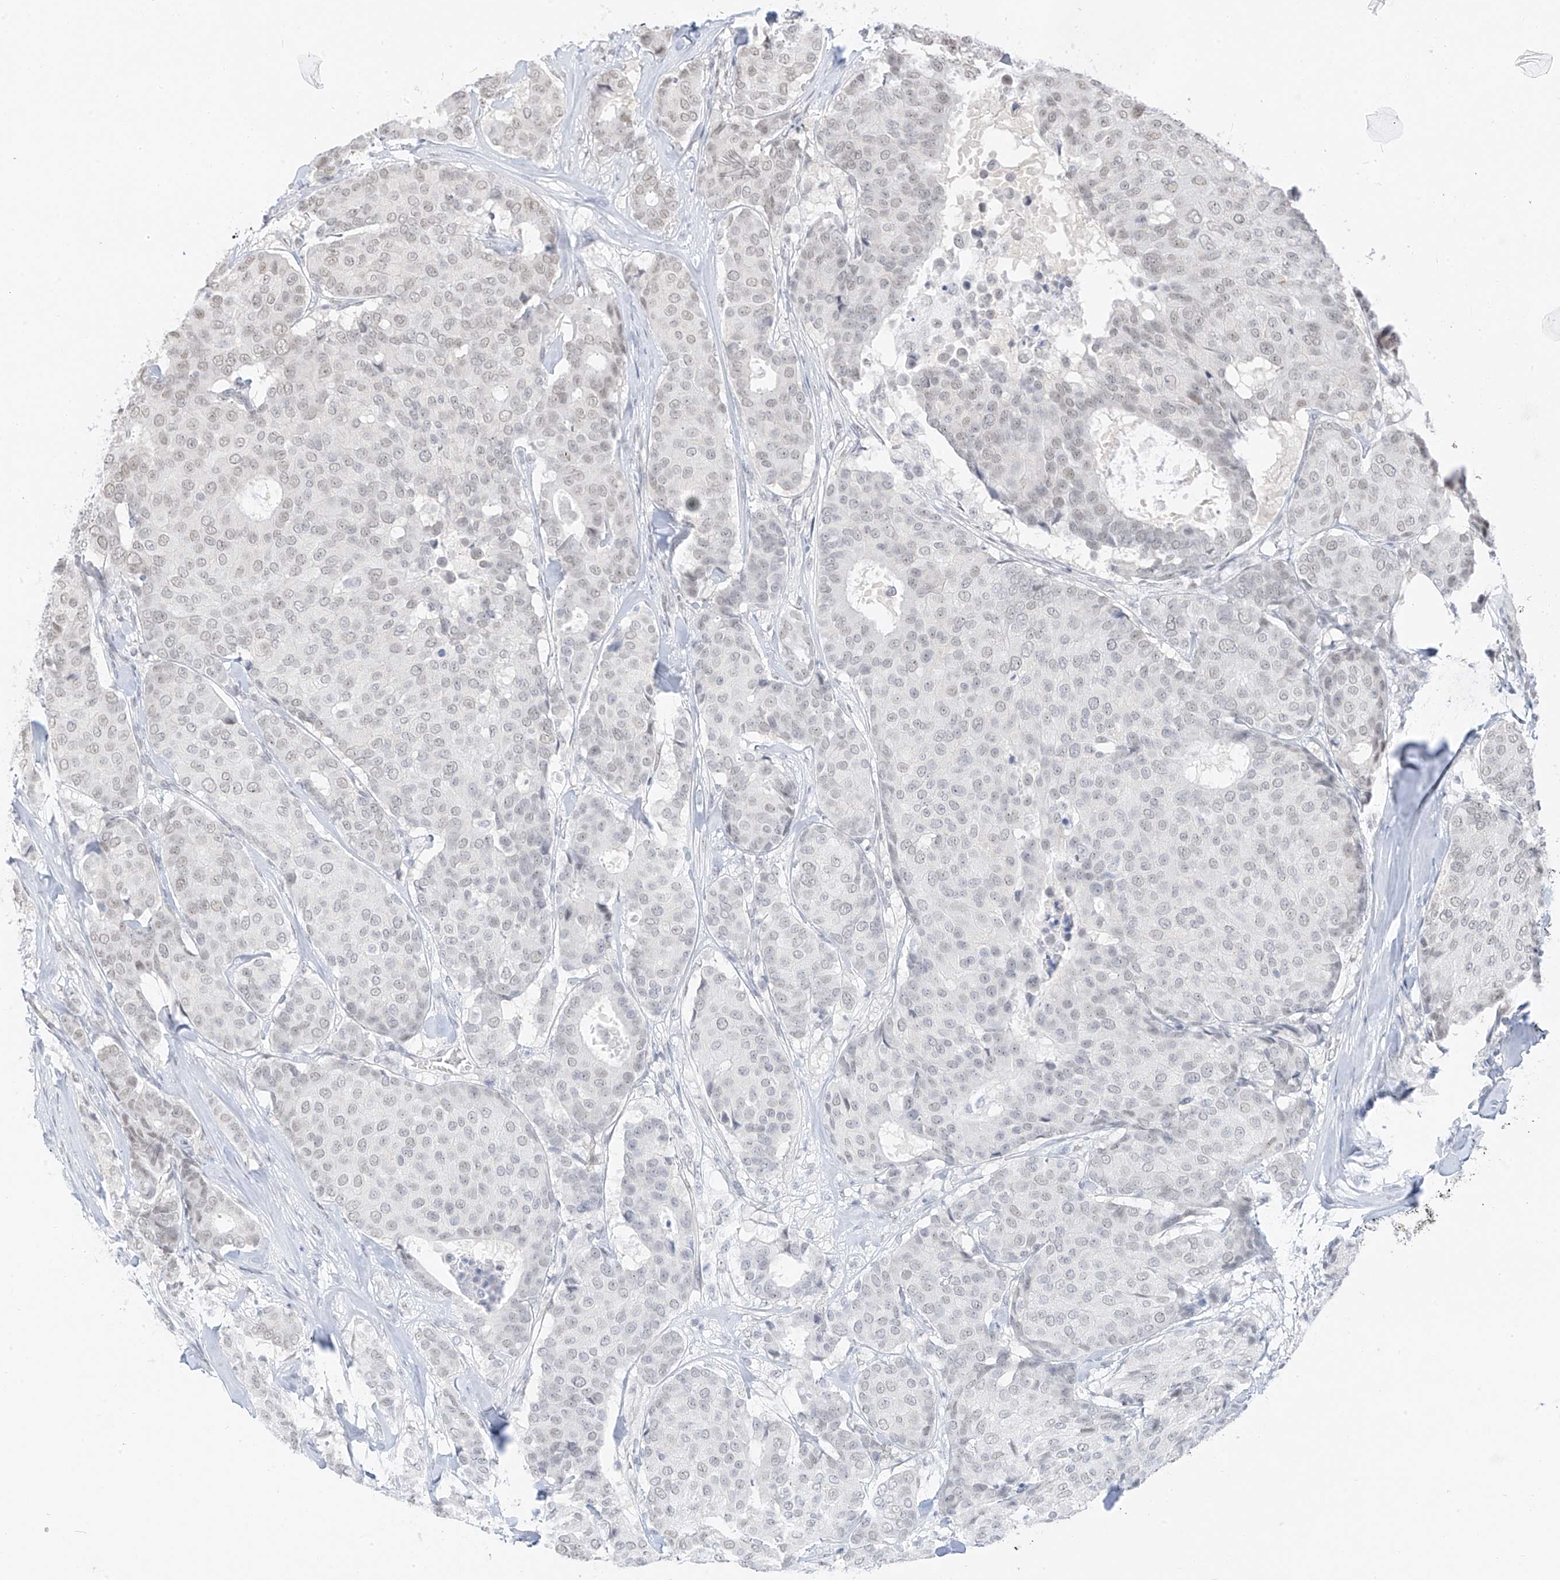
{"staining": {"intensity": "negative", "quantity": "none", "location": "none"}, "tissue": "breast cancer", "cell_type": "Tumor cells", "image_type": "cancer", "snomed": [{"axis": "morphology", "description": "Duct carcinoma"}, {"axis": "topography", "description": "Breast"}], "caption": "High magnification brightfield microscopy of breast cancer stained with DAB (brown) and counterstained with hematoxylin (blue): tumor cells show no significant staining.", "gene": "PGC", "patient": {"sex": "female", "age": 75}}